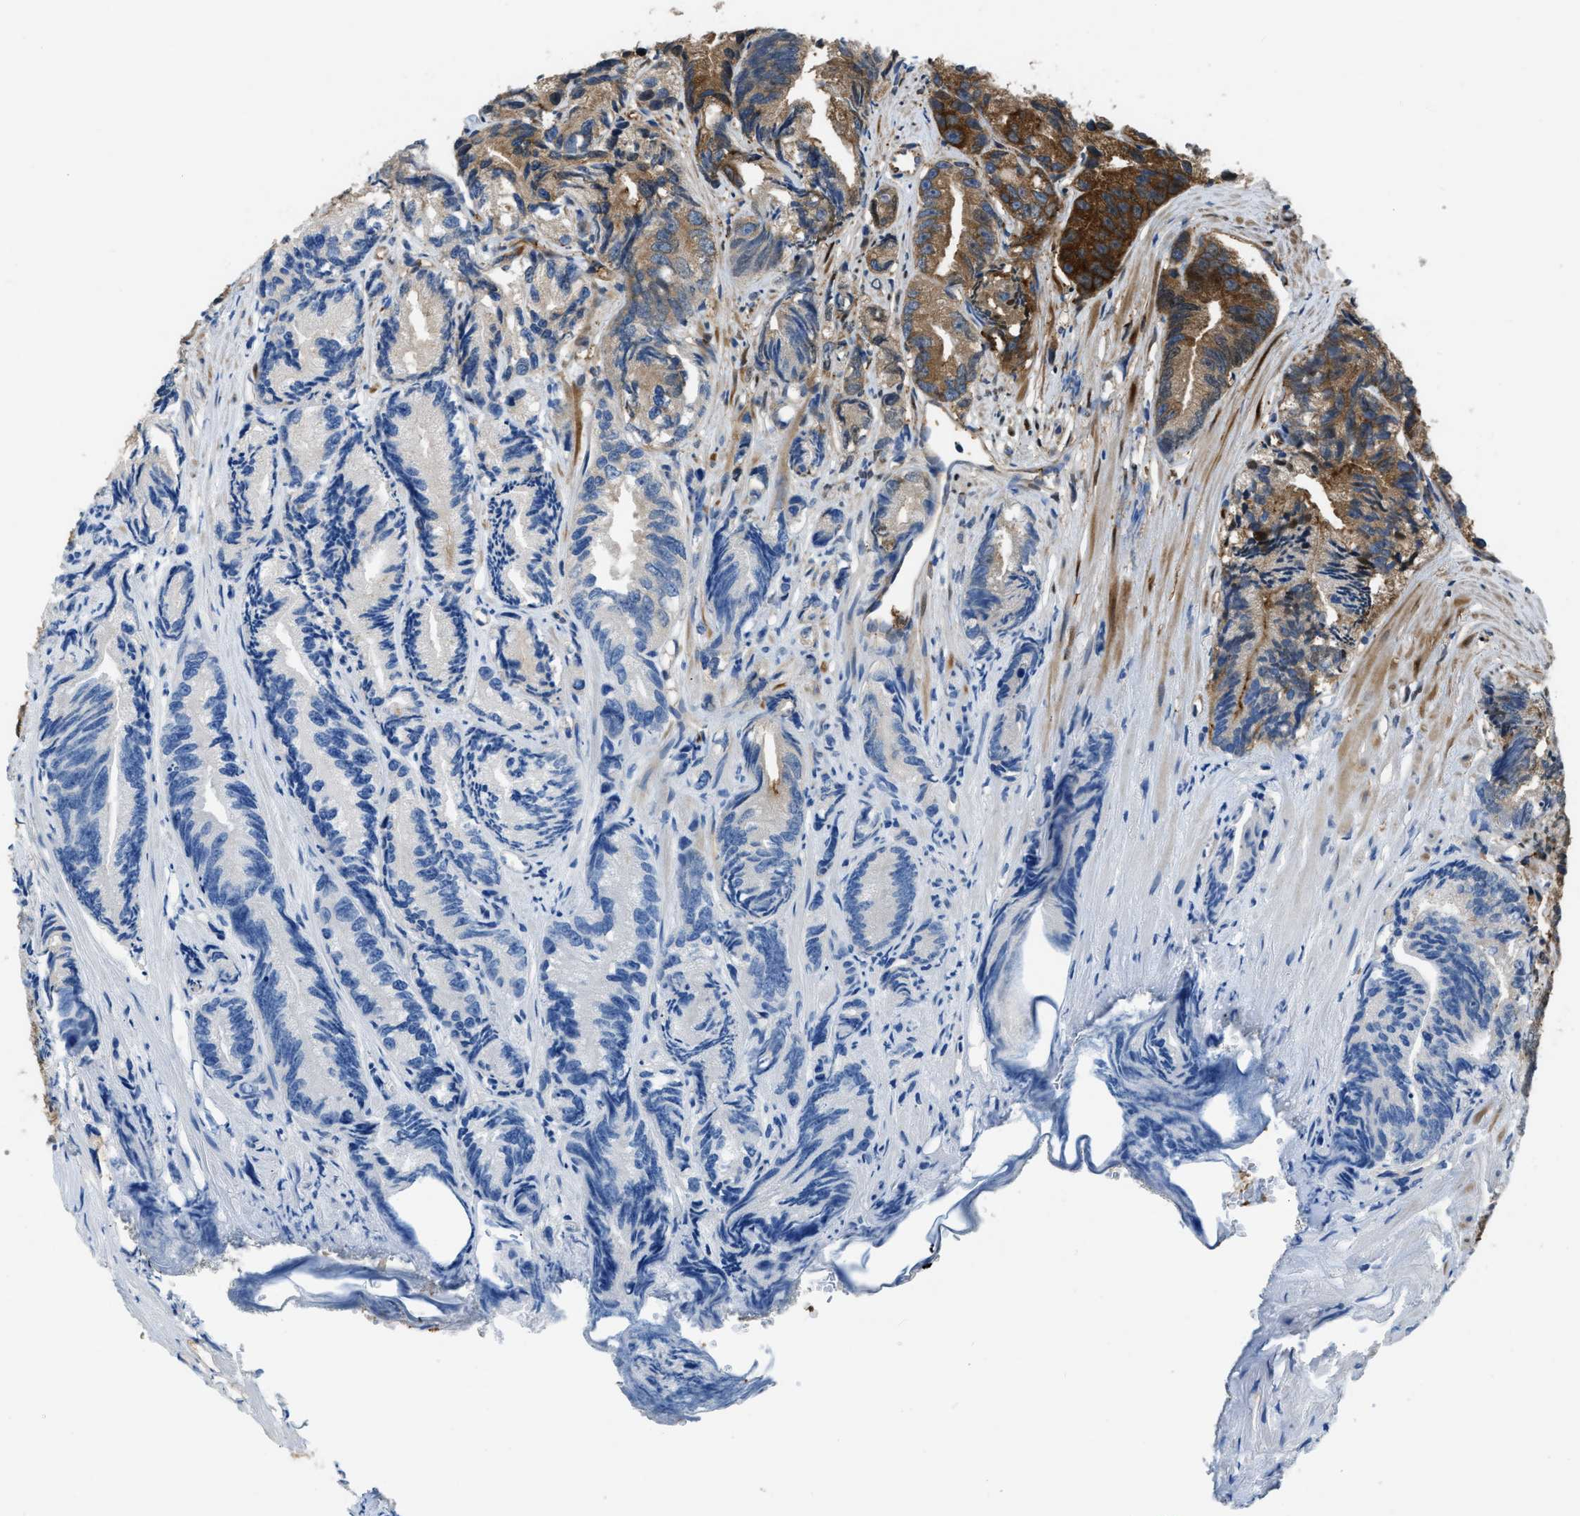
{"staining": {"intensity": "strong", "quantity": "<25%", "location": "cytoplasmic/membranous"}, "tissue": "prostate cancer", "cell_type": "Tumor cells", "image_type": "cancer", "snomed": [{"axis": "morphology", "description": "Adenocarcinoma, Low grade"}, {"axis": "topography", "description": "Prostate"}], "caption": "Human prostate cancer (adenocarcinoma (low-grade)) stained with a brown dye displays strong cytoplasmic/membranous positive staining in about <25% of tumor cells.", "gene": "PFKP", "patient": {"sex": "male", "age": 89}}